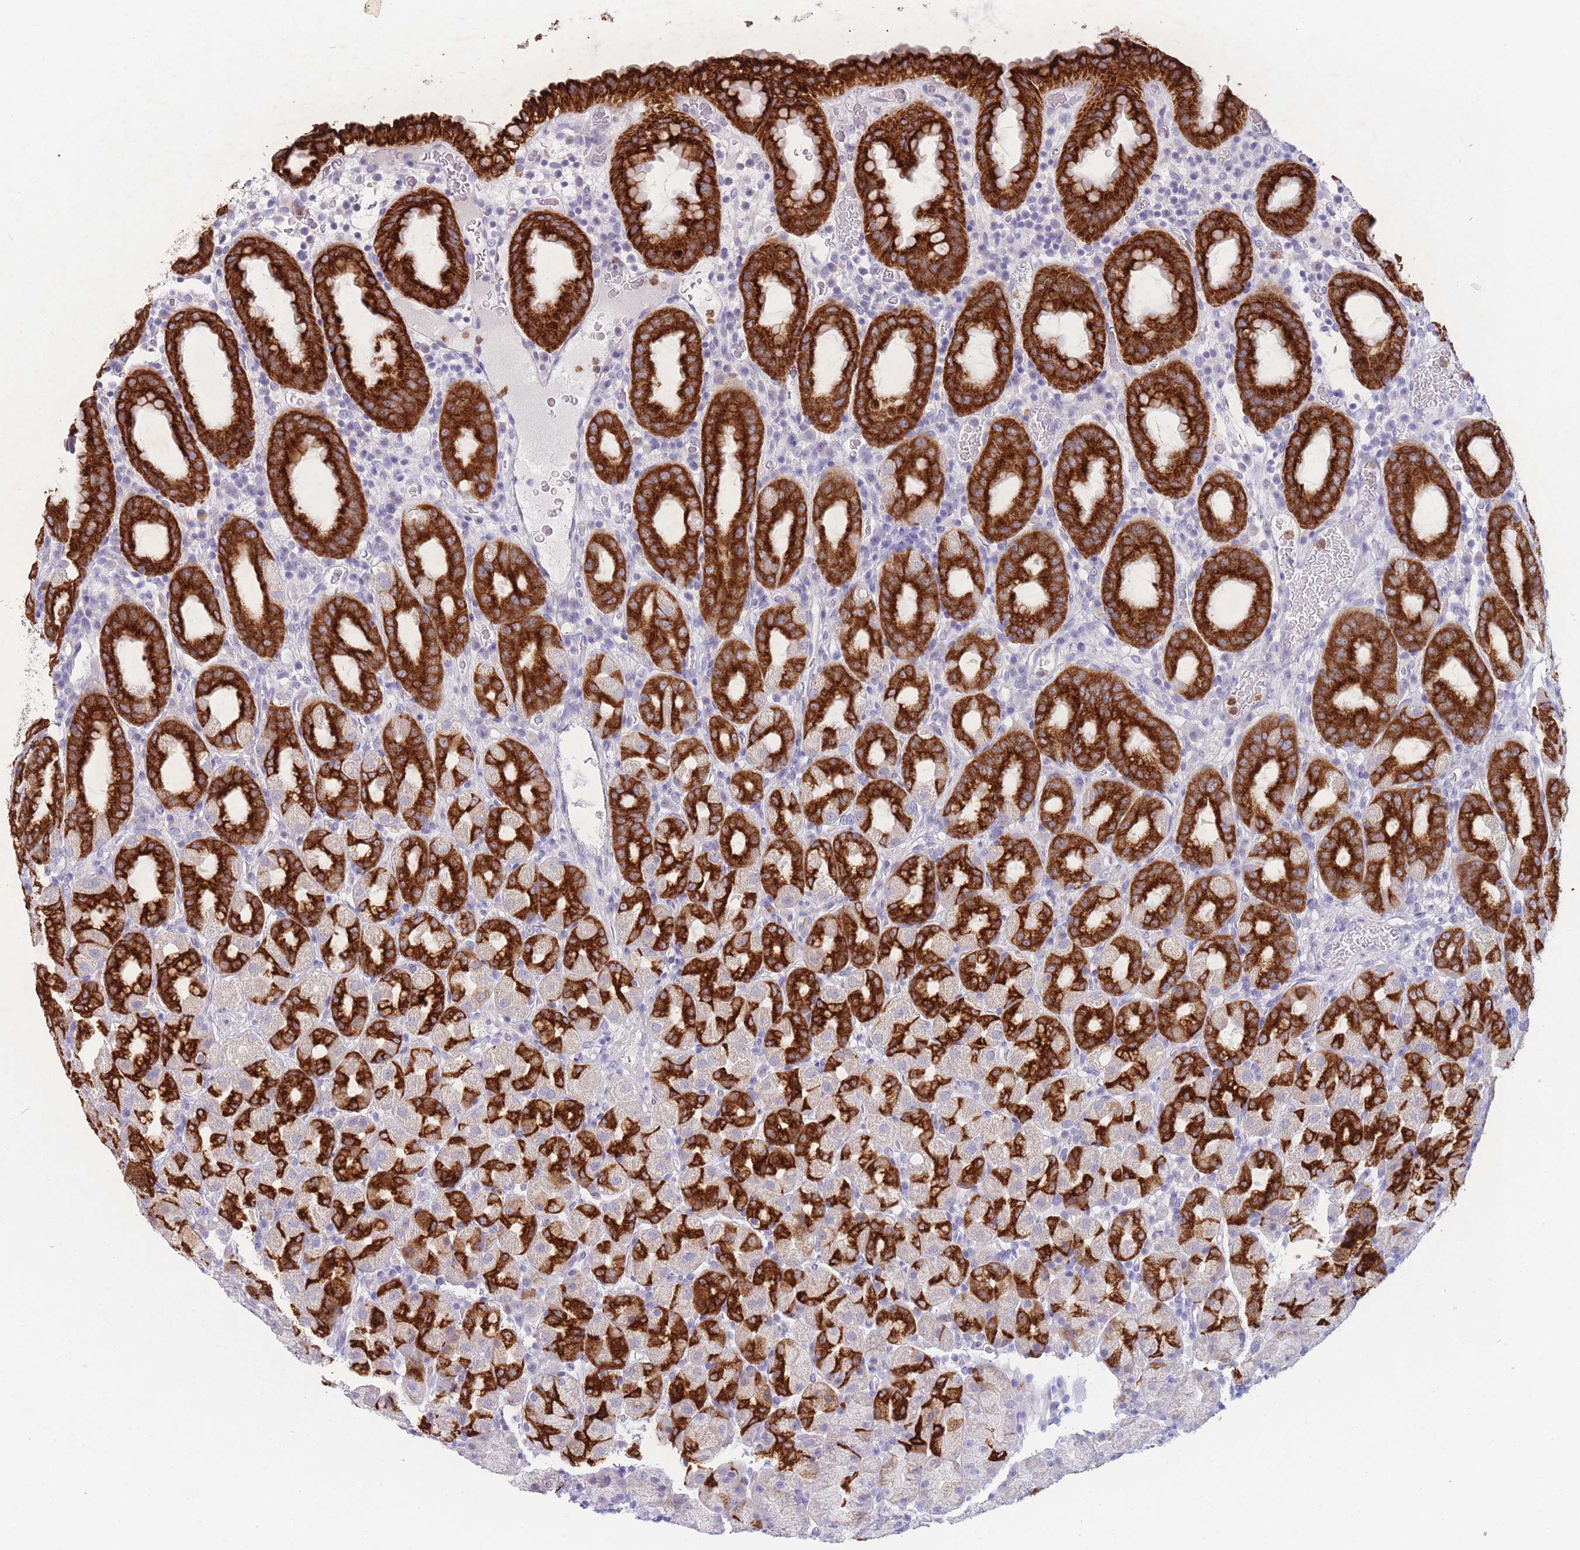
{"staining": {"intensity": "strong", "quantity": "25%-75%", "location": "cytoplasmic/membranous"}, "tissue": "stomach", "cell_type": "Glandular cells", "image_type": "normal", "snomed": [{"axis": "morphology", "description": "Normal tissue, NOS"}, {"axis": "topography", "description": "Stomach, upper"}, {"axis": "topography", "description": "Stomach, lower"}, {"axis": "topography", "description": "Small intestine"}], "caption": "There is high levels of strong cytoplasmic/membranous expression in glandular cells of normal stomach, as demonstrated by immunohistochemical staining (brown color).", "gene": "ZNF627", "patient": {"sex": "male", "age": 68}}